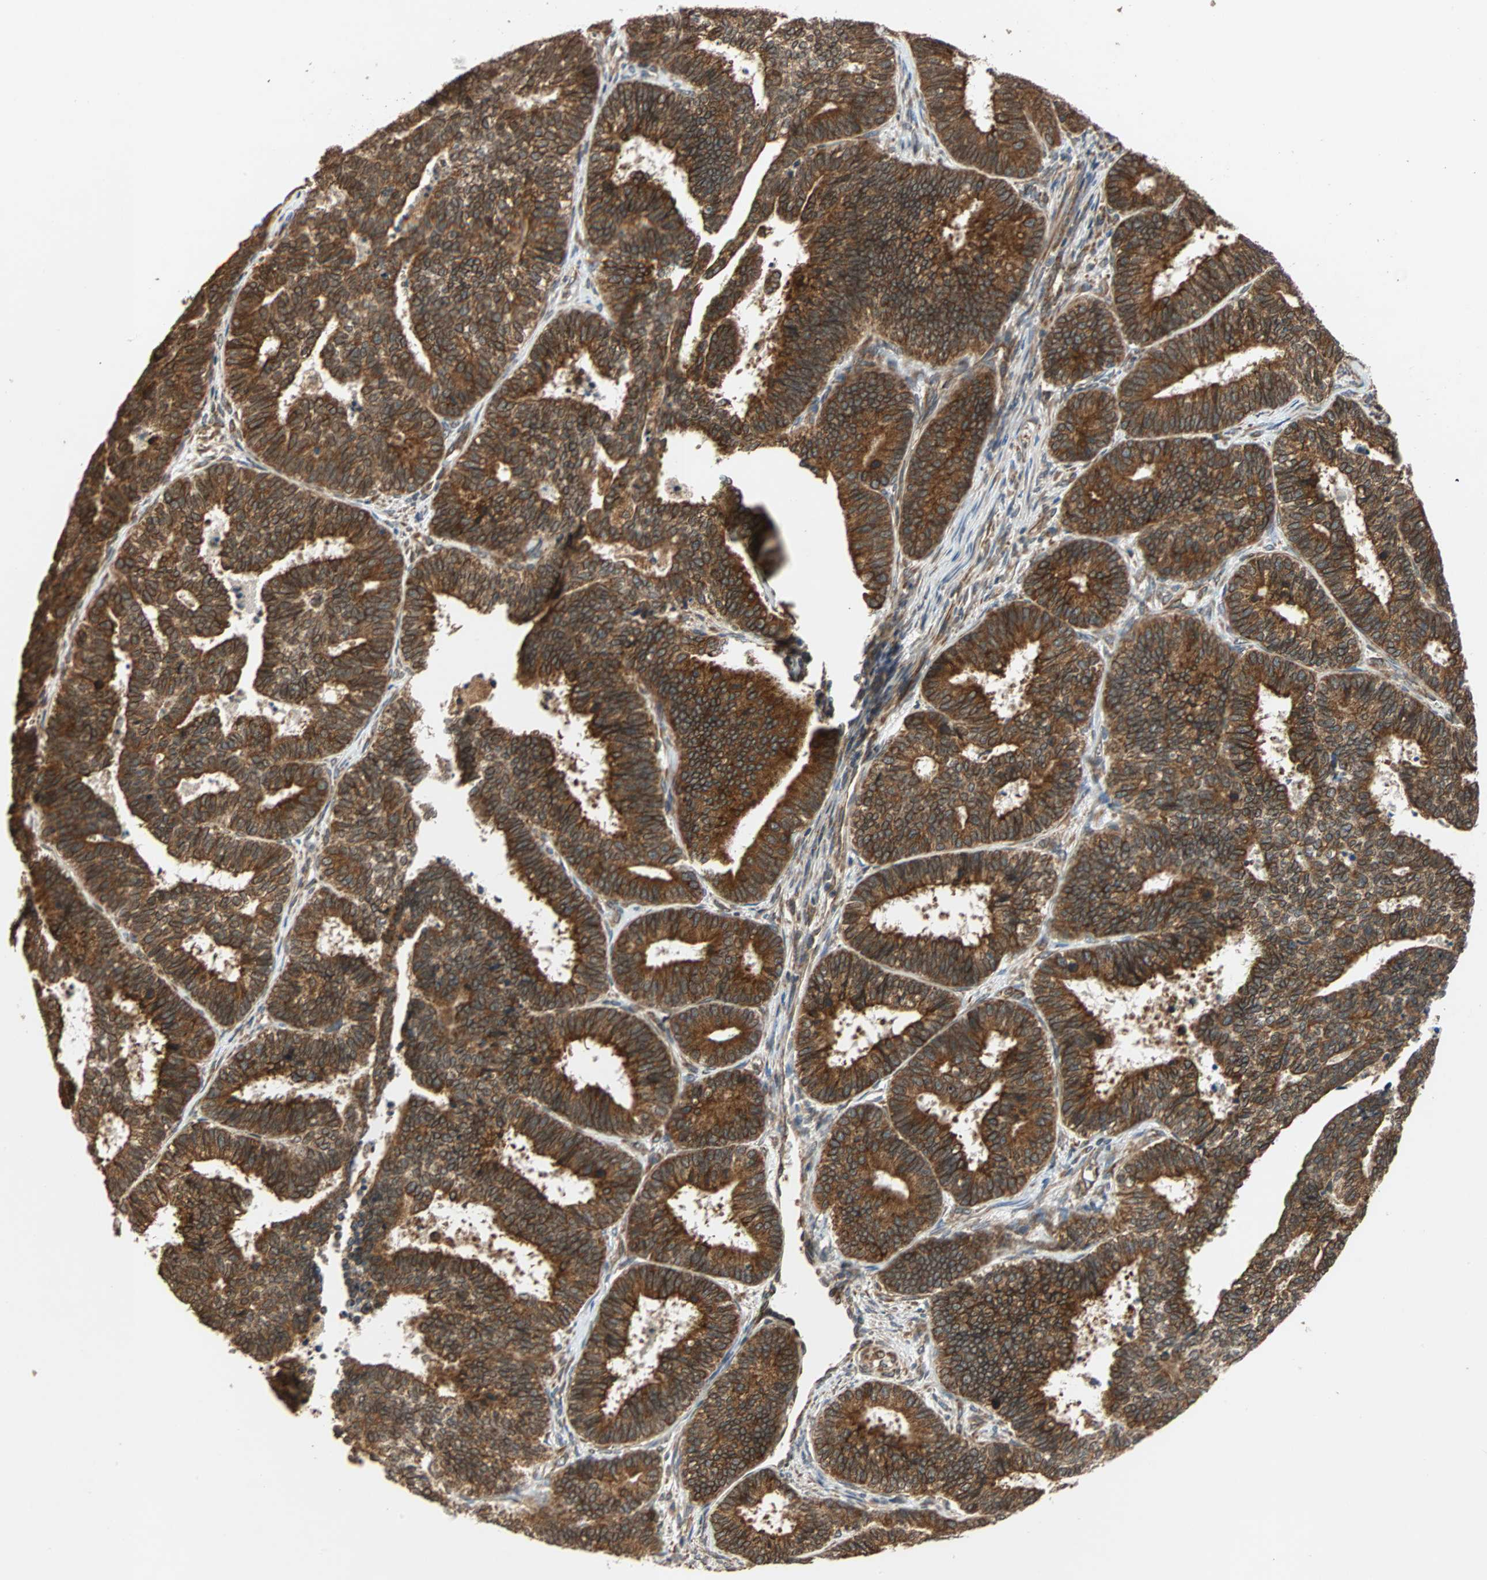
{"staining": {"intensity": "strong", "quantity": ">75%", "location": "cytoplasmic/membranous"}, "tissue": "endometrial cancer", "cell_type": "Tumor cells", "image_type": "cancer", "snomed": [{"axis": "morphology", "description": "Adenocarcinoma, NOS"}, {"axis": "topography", "description": "Endometrium"}], "caption": "Protein expression analysis of adenocarcinoma (endometrial) shows strong cytoplasmic/membranous expression in approximately >75% of tumor cells.", "gene": "AUP1", "patient": {"sex": "female", "age": 70}}